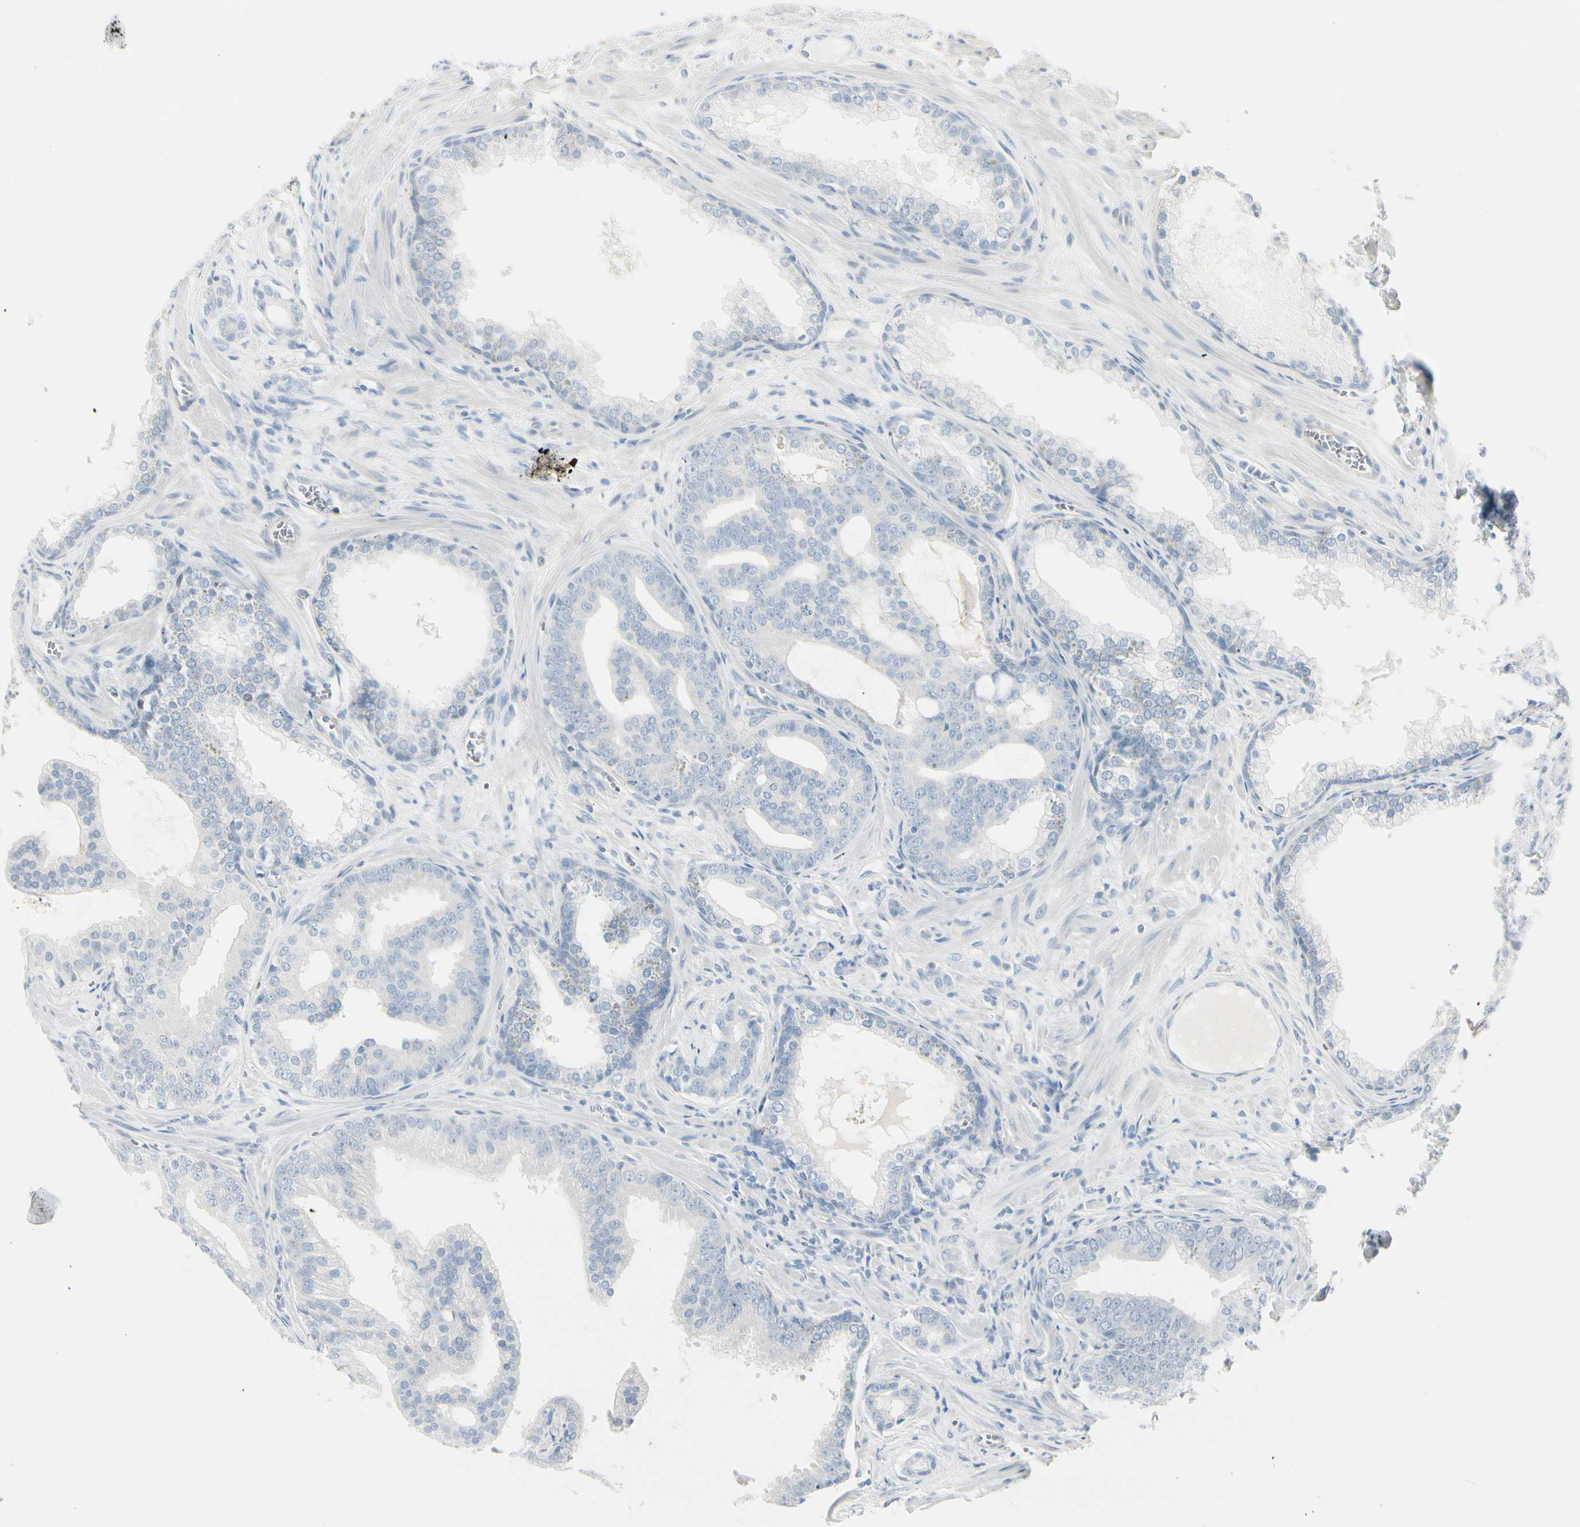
{"staining": {"intensity": "negative", "quantity": "none", "location": "none"}, "tissue": "prostate cancer", "cell_type": "Tumor cells", "image_type": "cancer", "snomed": [{"axis": "morphology", "description": "Adenocarcinoma, Low grade"}, {"axis": "topography", "description": "Prostate"}], "caption": "An immunohistochemistry histopathology image of prostate cancer is shown. There is no staining in tumor cells of prostate cancer. The staining is performed using DAB brown chromogen with nuclei counter-stained in using hematoxylin.", "gene": "CDHR5", "patient": {"sex": "male", "age": 58}}